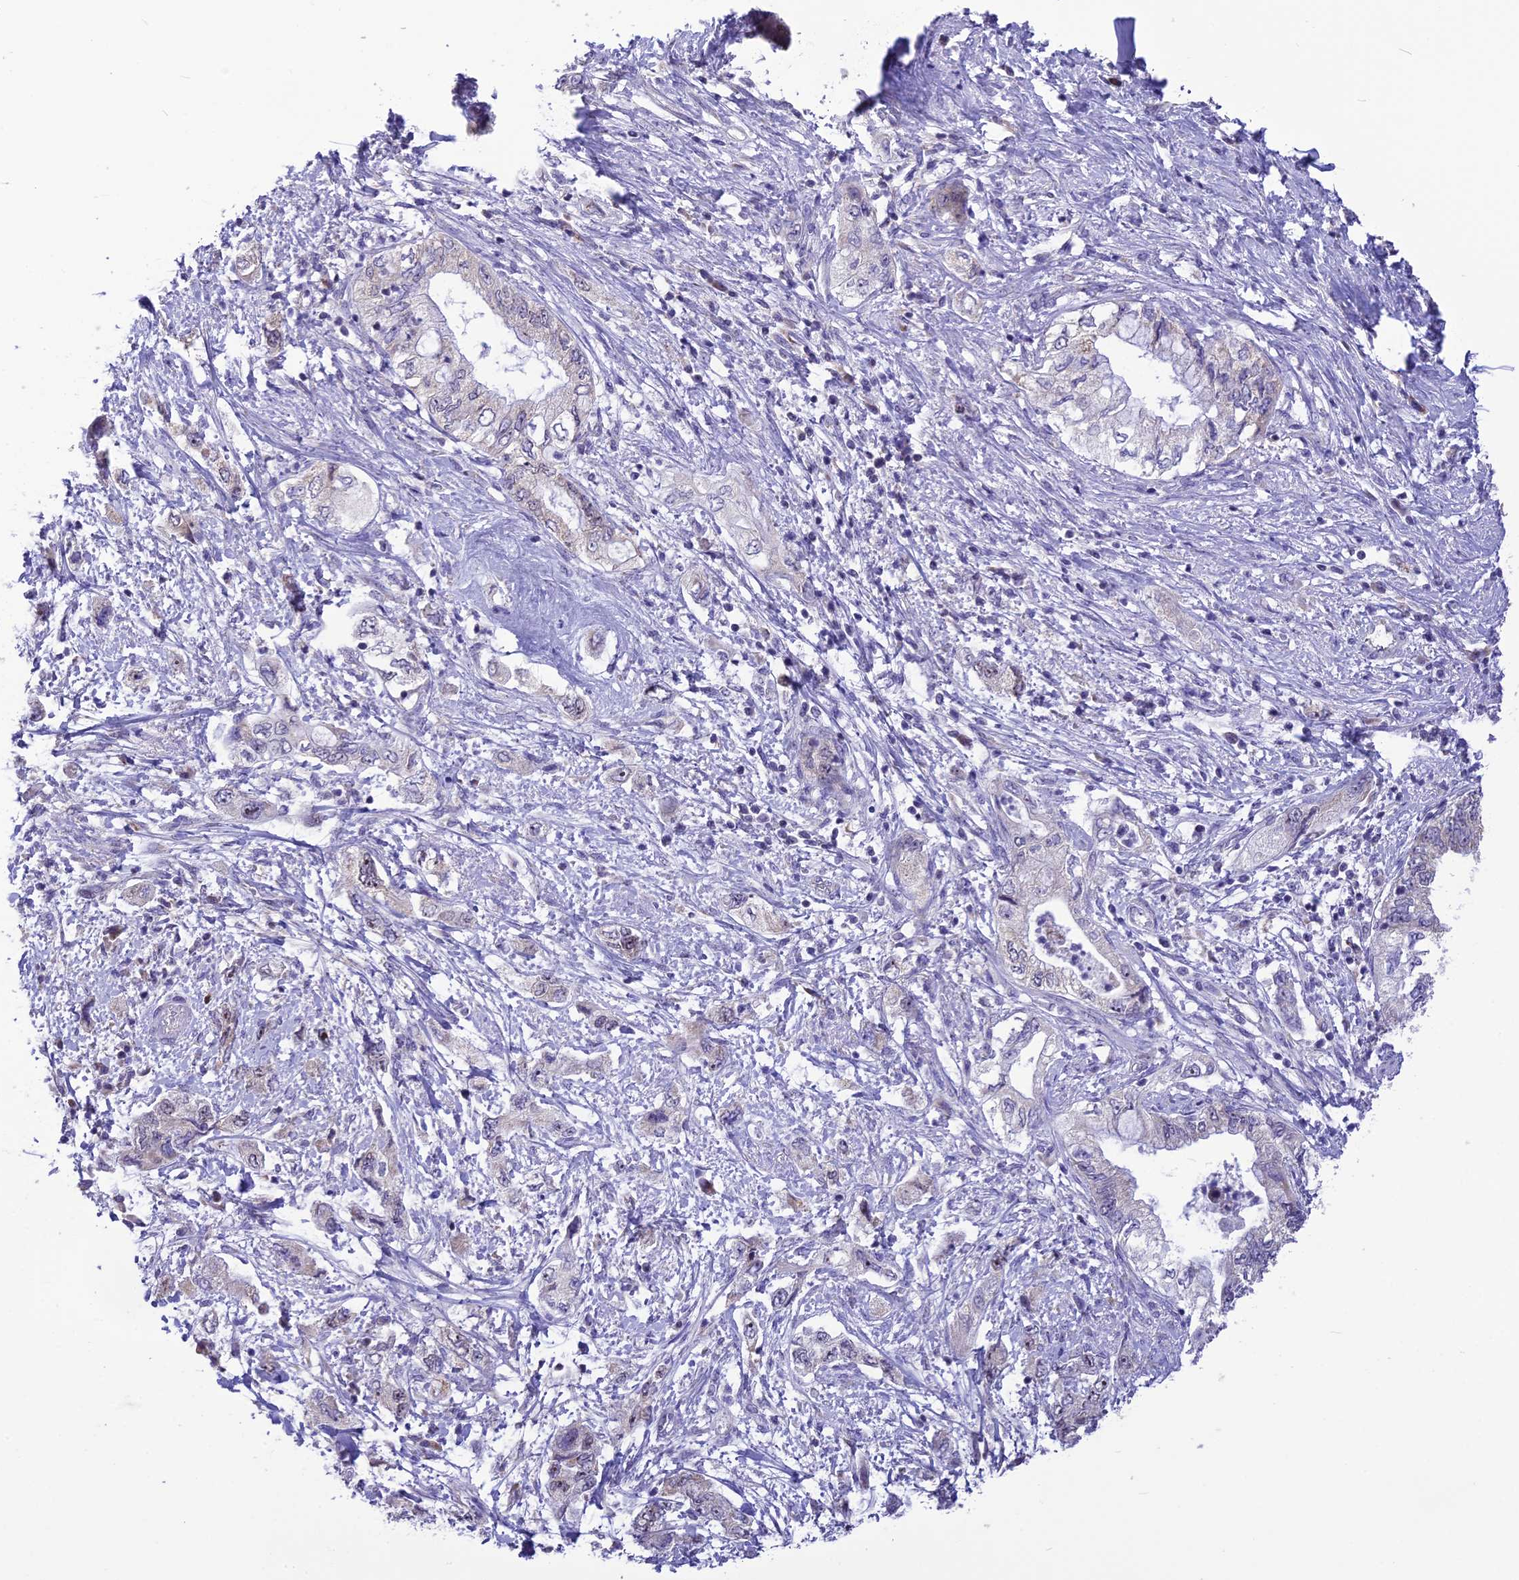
{"staining": {"intensity": "weak", "quantity": "<25%", "location": "cytoplasmic/membranous,nuclear"}, "tissue": "pancreatic cancer", "cell_type": "Tumor cells", "image_type": "cancer", "snomed": [{"axis": "morphology", "description": "Adenocarcinoma, NOS"}, {"axis": "topography", "description": "Pancreas"}], "caption": "IHC of human pancreatic adenocarcinoma reveals no staining in tumor cells.", "gene": "CMSS1", "patient": {"sex": "female", "age": 73}}